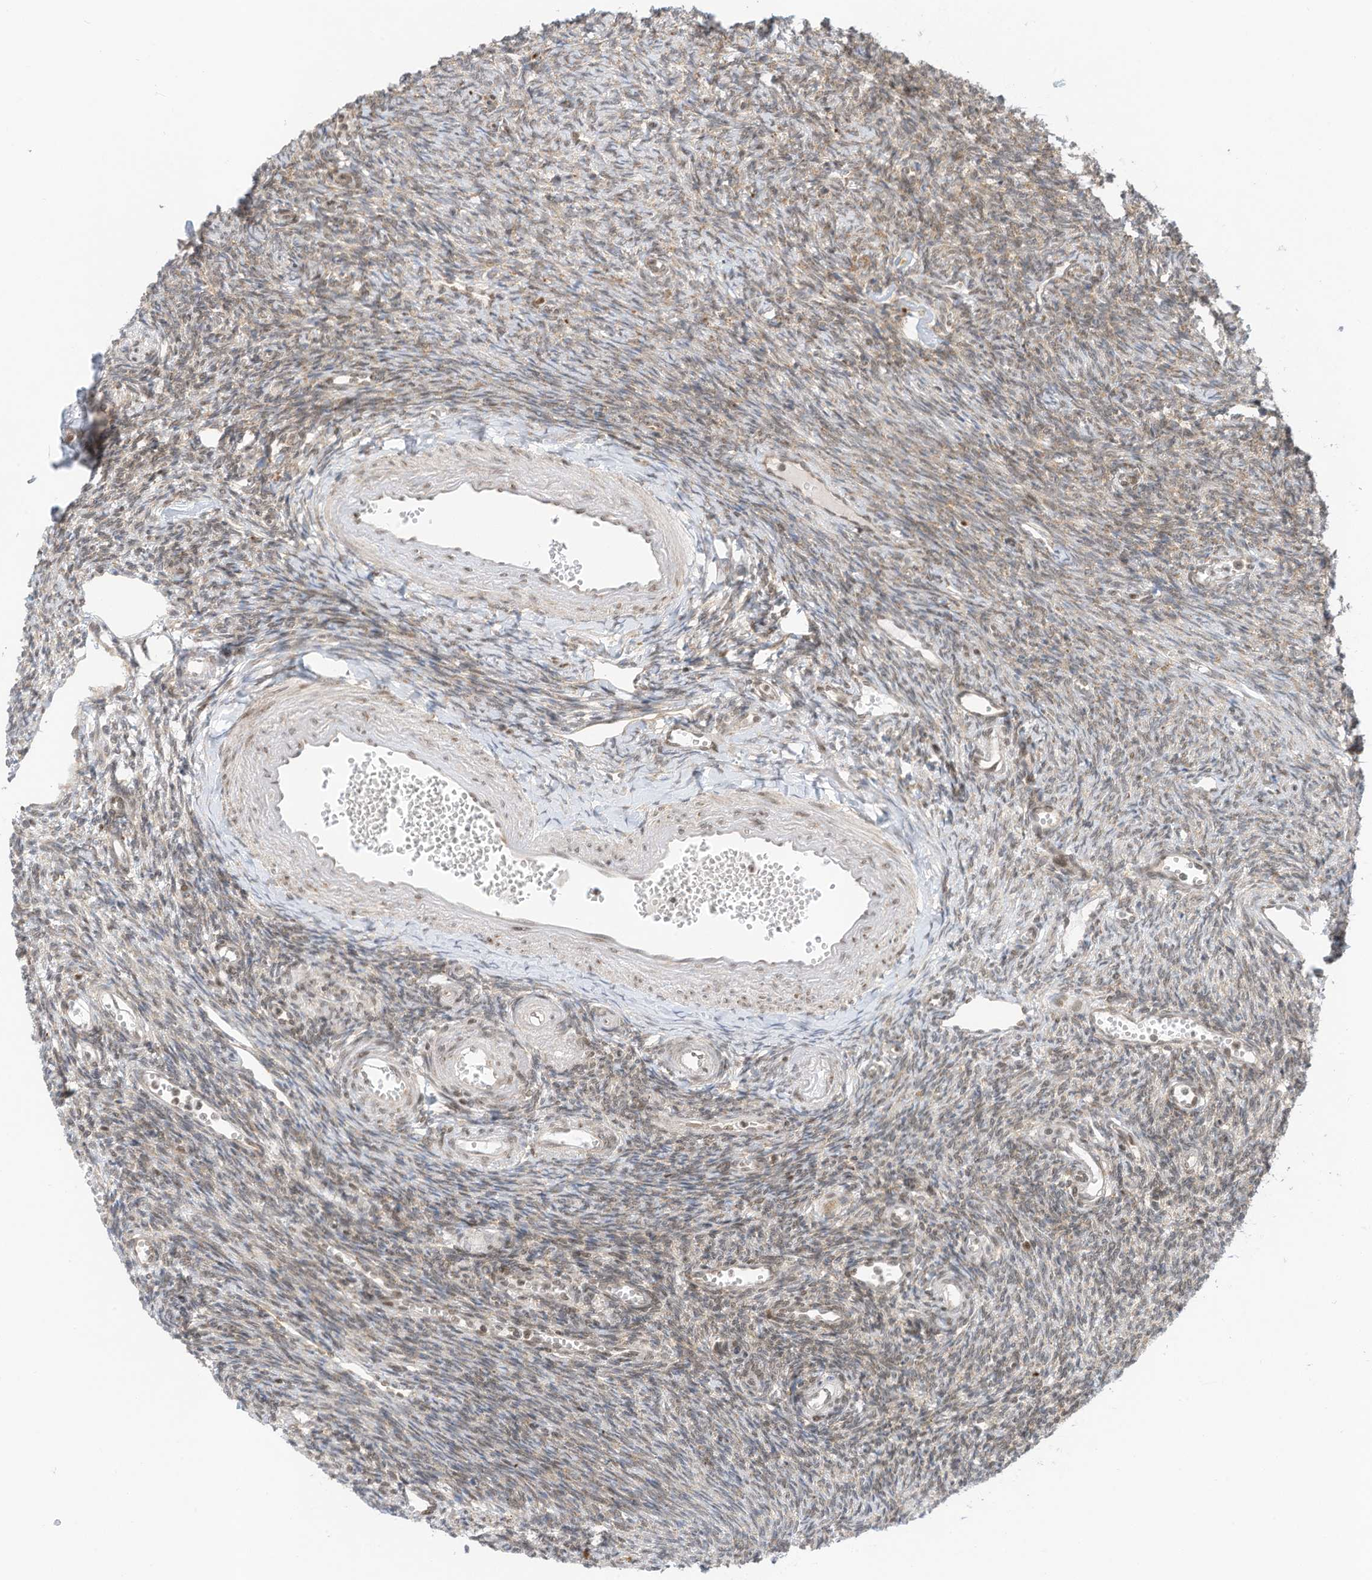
{"staining": {"intensity": "moderate", "quantity": ">75%", "location": "cytoplasmic/membranous,nuclear"}, "tissue": "ovary", "cell_type": "Follicle cells", "image_type": "normal", "snomed": [{"axis": "morphology", "description": "Normal tissue, NOS"}, {"axis": "morphology", "description": "Cyst, NOS"}, {"axis": "topography", "description": "Ovary"}], "caption": "Approximately >75% of follicle cells in normal human ovary exhibit moderate cytoplasmic/membranous,nuclear protein positivity as visualized by brown immunohistochemical staining.", "gene": "EDF1", "patient": {"sex": "female", "age": 33}}